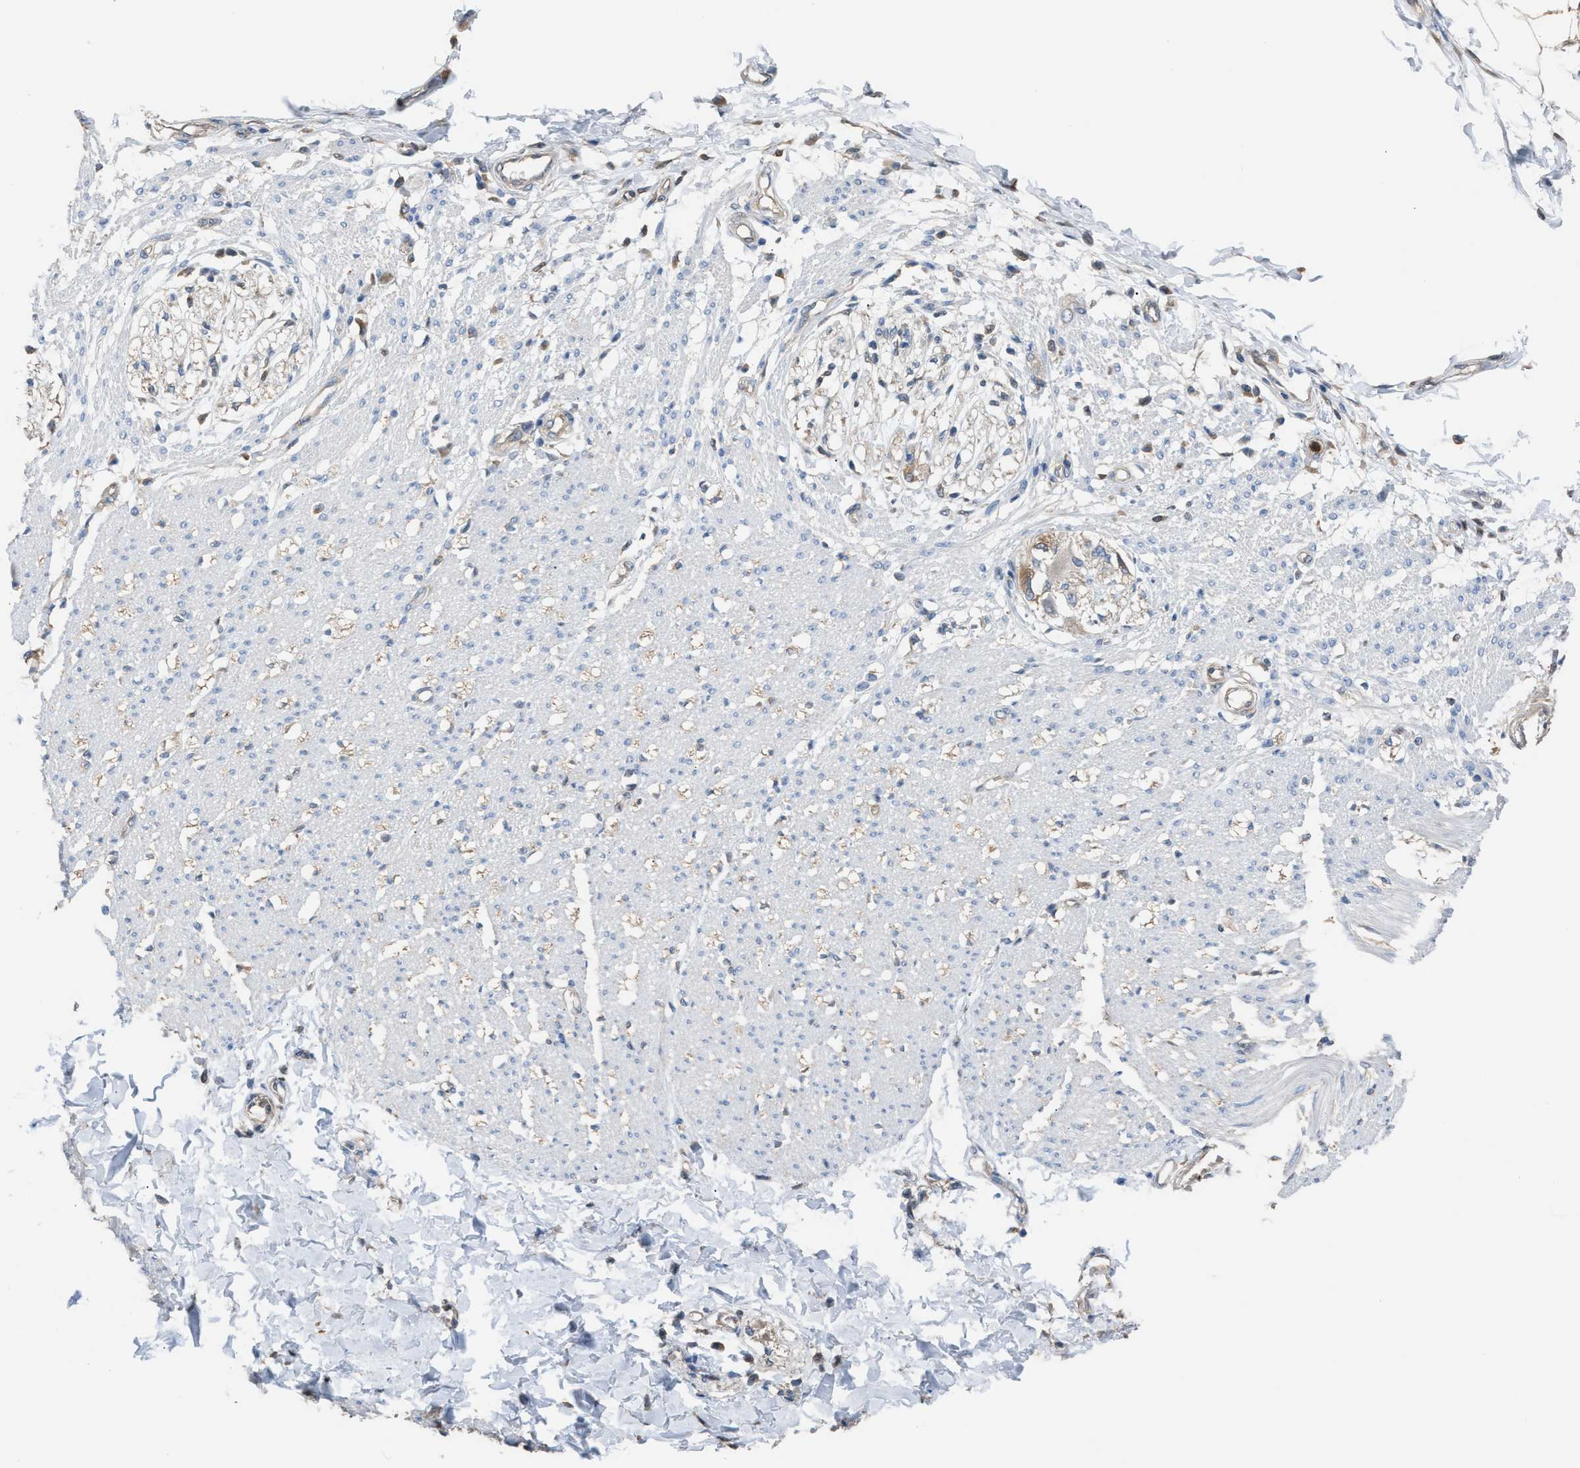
{"staining": {"intensity": "negative", "quantity": "none", "location": "none"}, "tissue": "smooth muscle", "cell_type": "Smooth muscle cells", "image_type": "normal", "snomed": [{"axis": "morphology", "description": "Normal tissue, NOS"}, {"axis": "morphology", "description": "Adenocarcinoma, NOS"}, {"axis": "topography", "description": "Colon"}, {"axis": "topography", "description": "Peripheral nerve tissue"}], "caption": "Protein analysis of benign smooth muscle shows no significant staining in smooth muscle cells. (DAB immunohistochemistry (IHC) visualized using brightfield microscopy, high magnification).", "gene": "NQO2", "patient": {"sex": "male", "age": 14}}